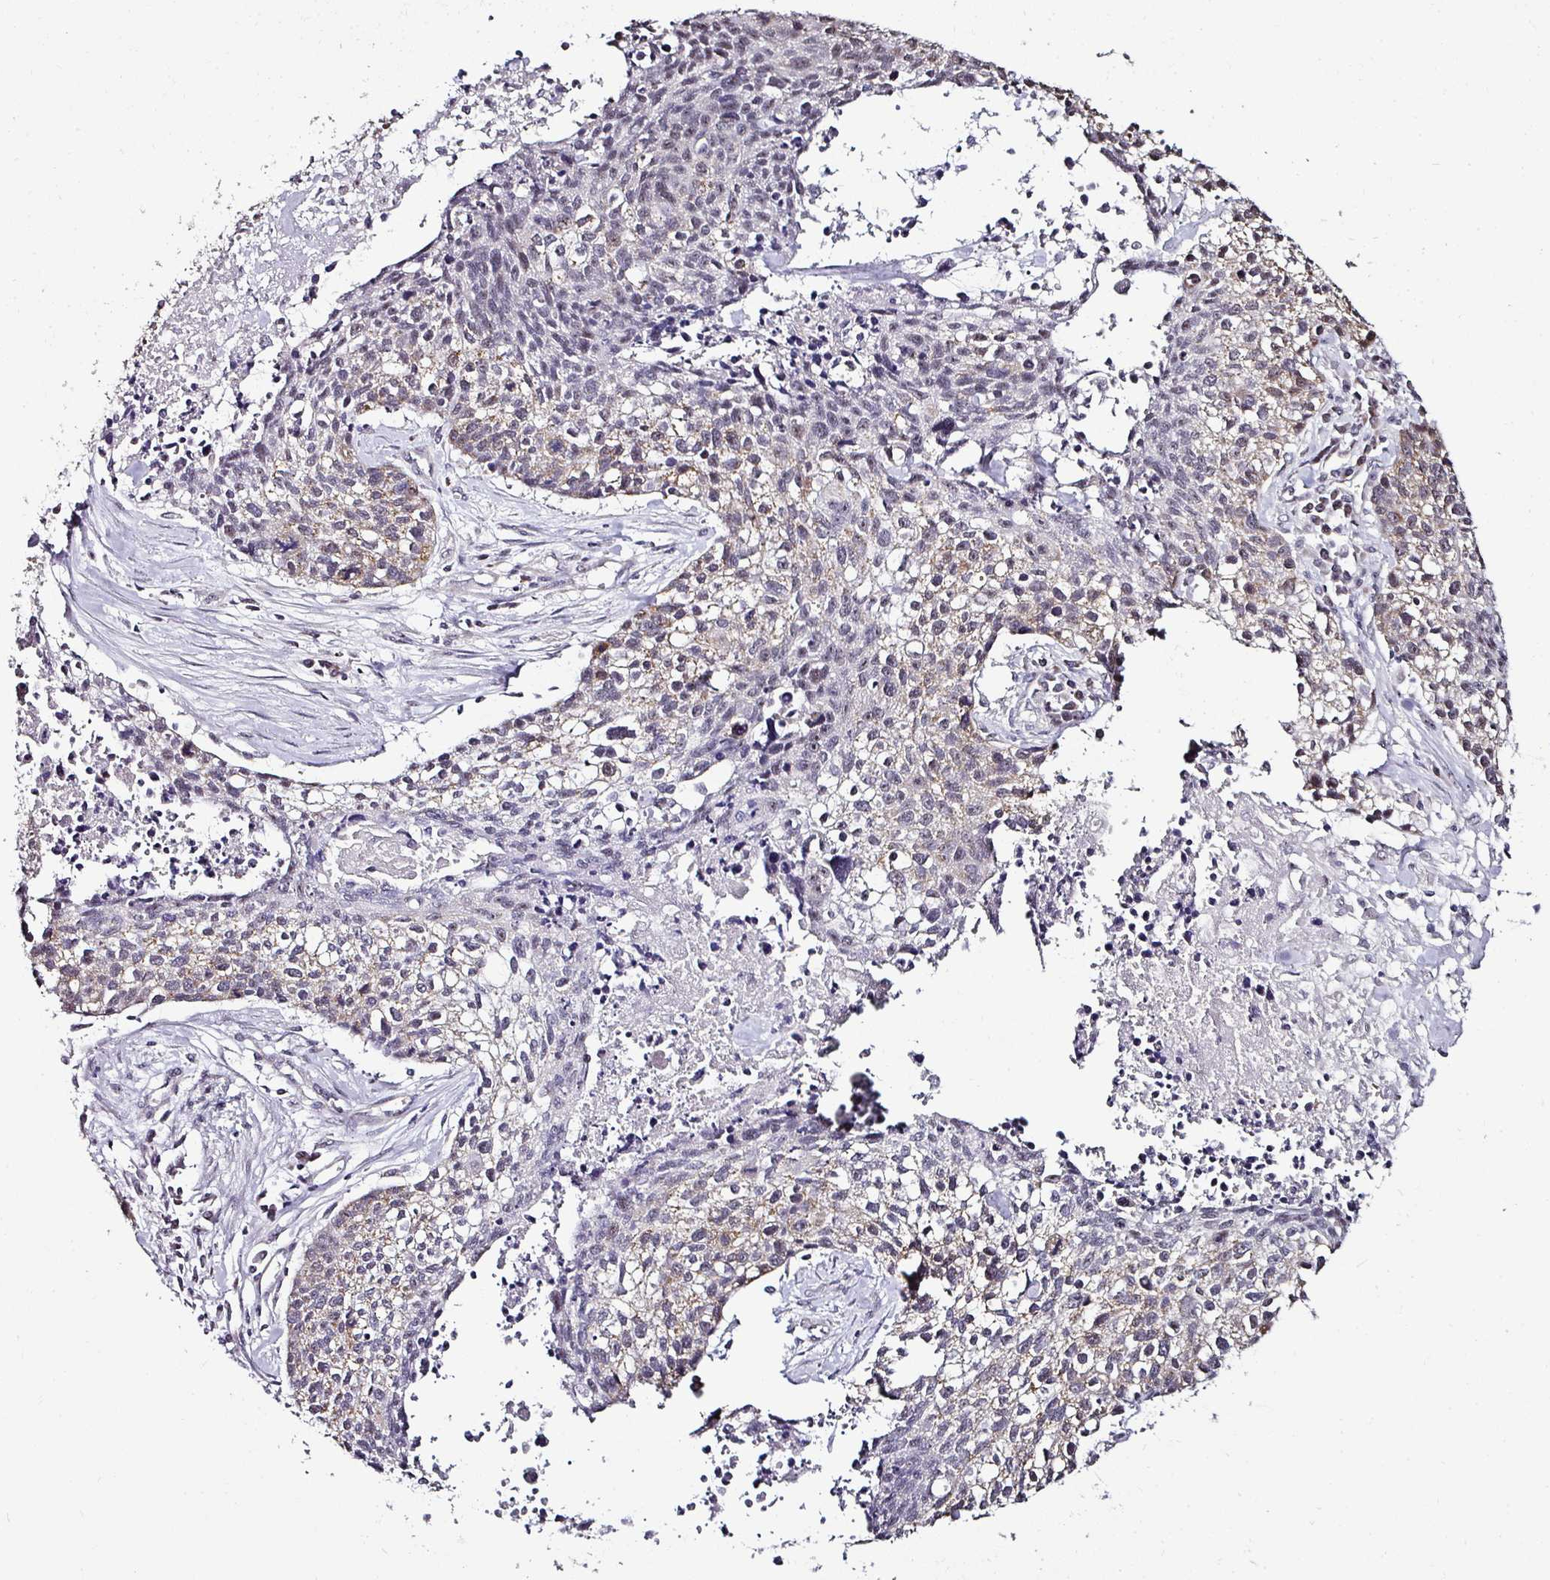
{"staining": {"intensity": "moderate", "quantity": "<25%", "location": "cytoplasmic/membranous"}, "tissue": "lung cancer", "cell_type": "Tumor cells", "image_type": "cancer", "snomed": [{"axis": "morphology", "description": "Squamous cell carcinoma, NOS"}, {"axis": "topography", "description": "Lung"}], "caption": "High-power microscopy captured an IHC image of squamous cell carcinoma (lung), revealing moderate cytoplasmic/membranous expression in approximately <25% of tumor cells. The protein is stained brown, and the nuclei are stained in blue (DAB IHC with brightfield microscopy, high magnification).", "gene": "NACC2", "patient": {"sex": "male", "age": 74}}